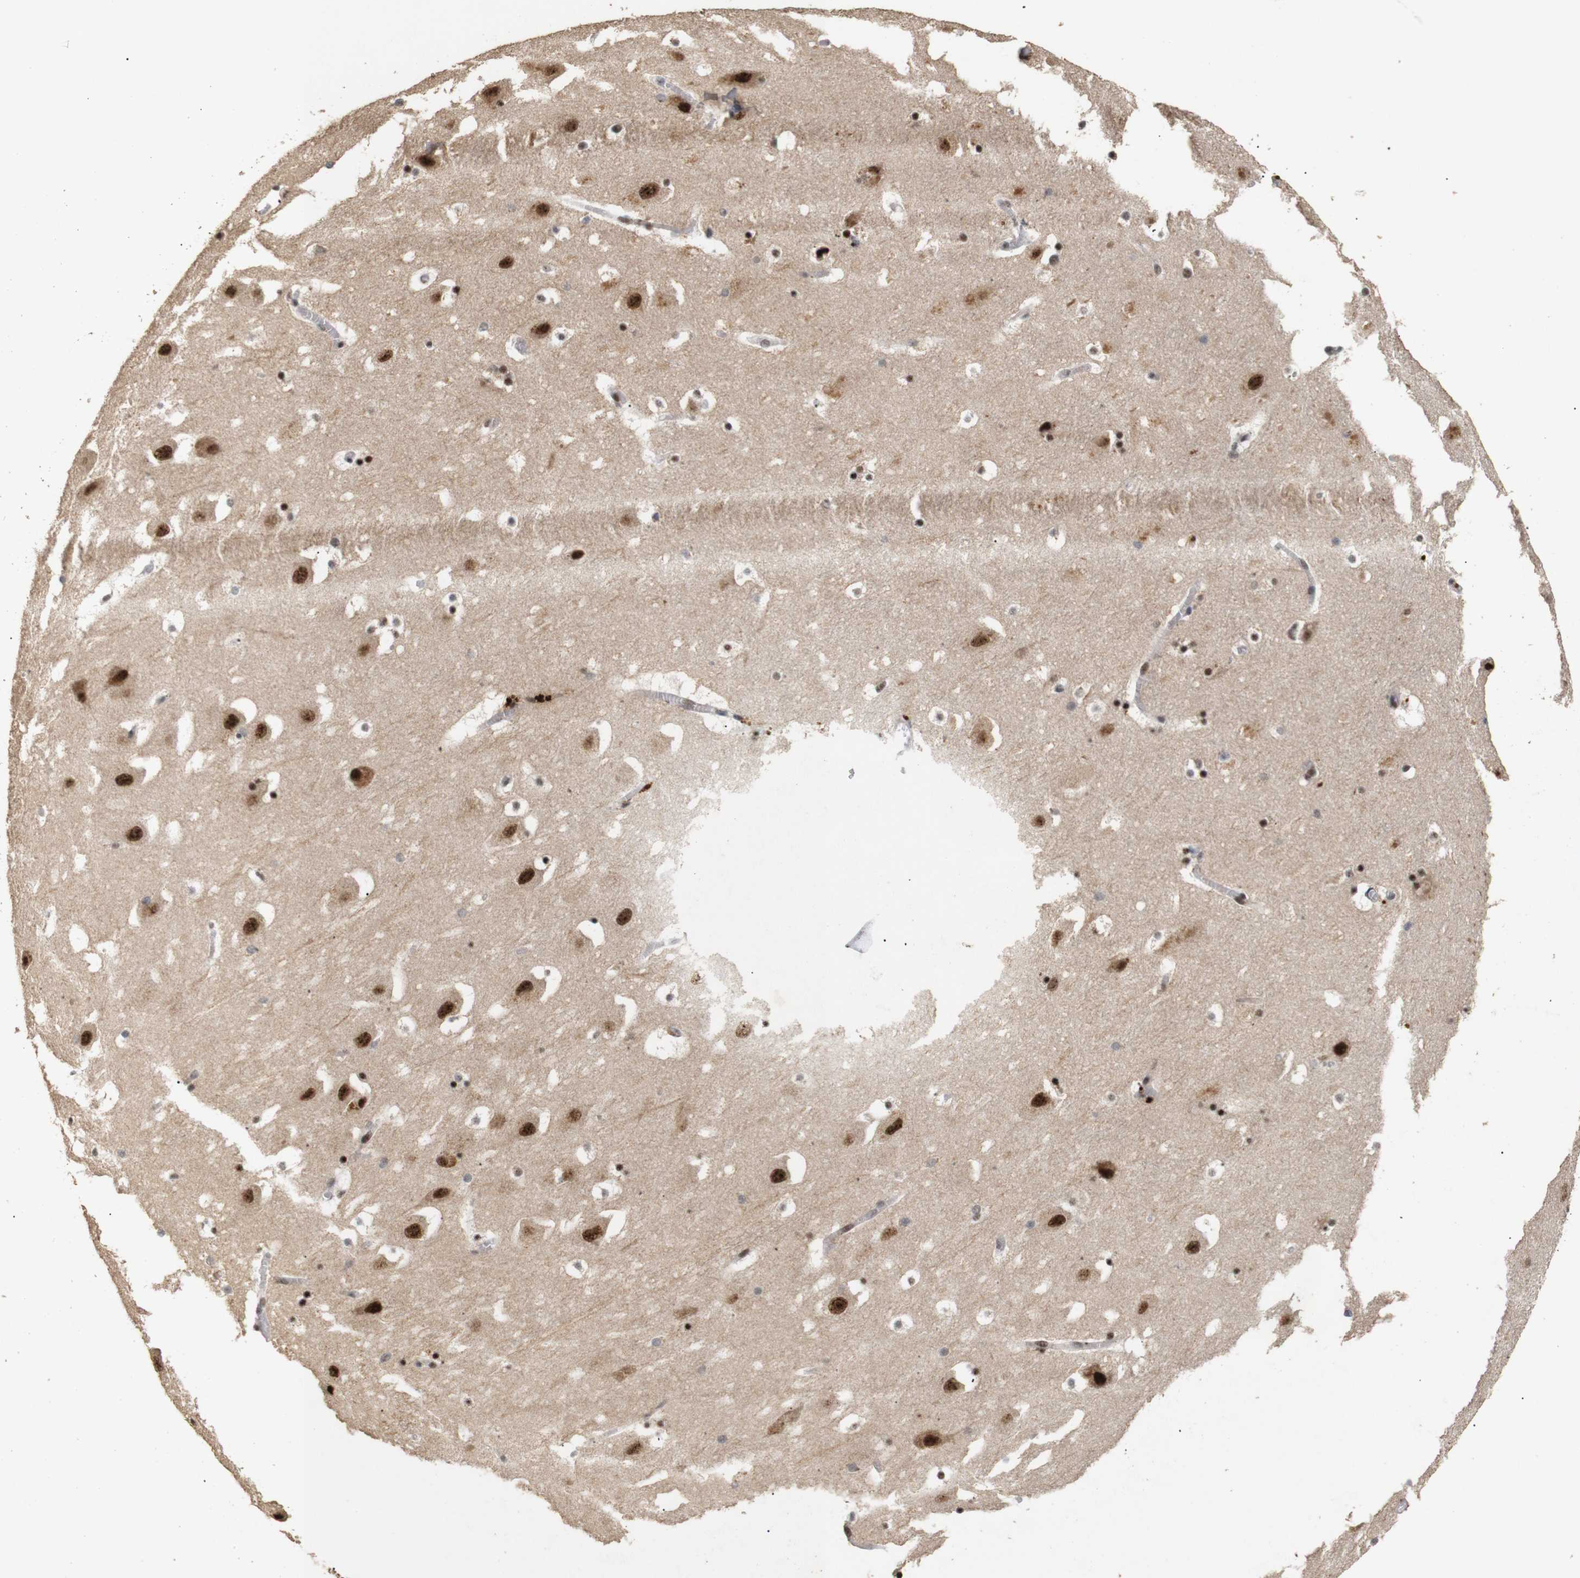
{"staining": {"intensity": "moderate", "quantity": ">75%", "location": "nuclear"}, "tissue": "hippocampus", "cell_type": "Glial cells", "image_type": "normal", "snomed": [{"axis": "morphology", "description": "Normal tissue, NOS"}, {"axis": "topography", "description": "Hippocampus"}], "caption": "This histopathology image demonstrates immunohistochemistry staining of benign human hippocampus, with medium moderate nuclear expression in about >75% of glial cells.", "gene": "PYM1", "patient": {"sex": "male", "age": 45}}